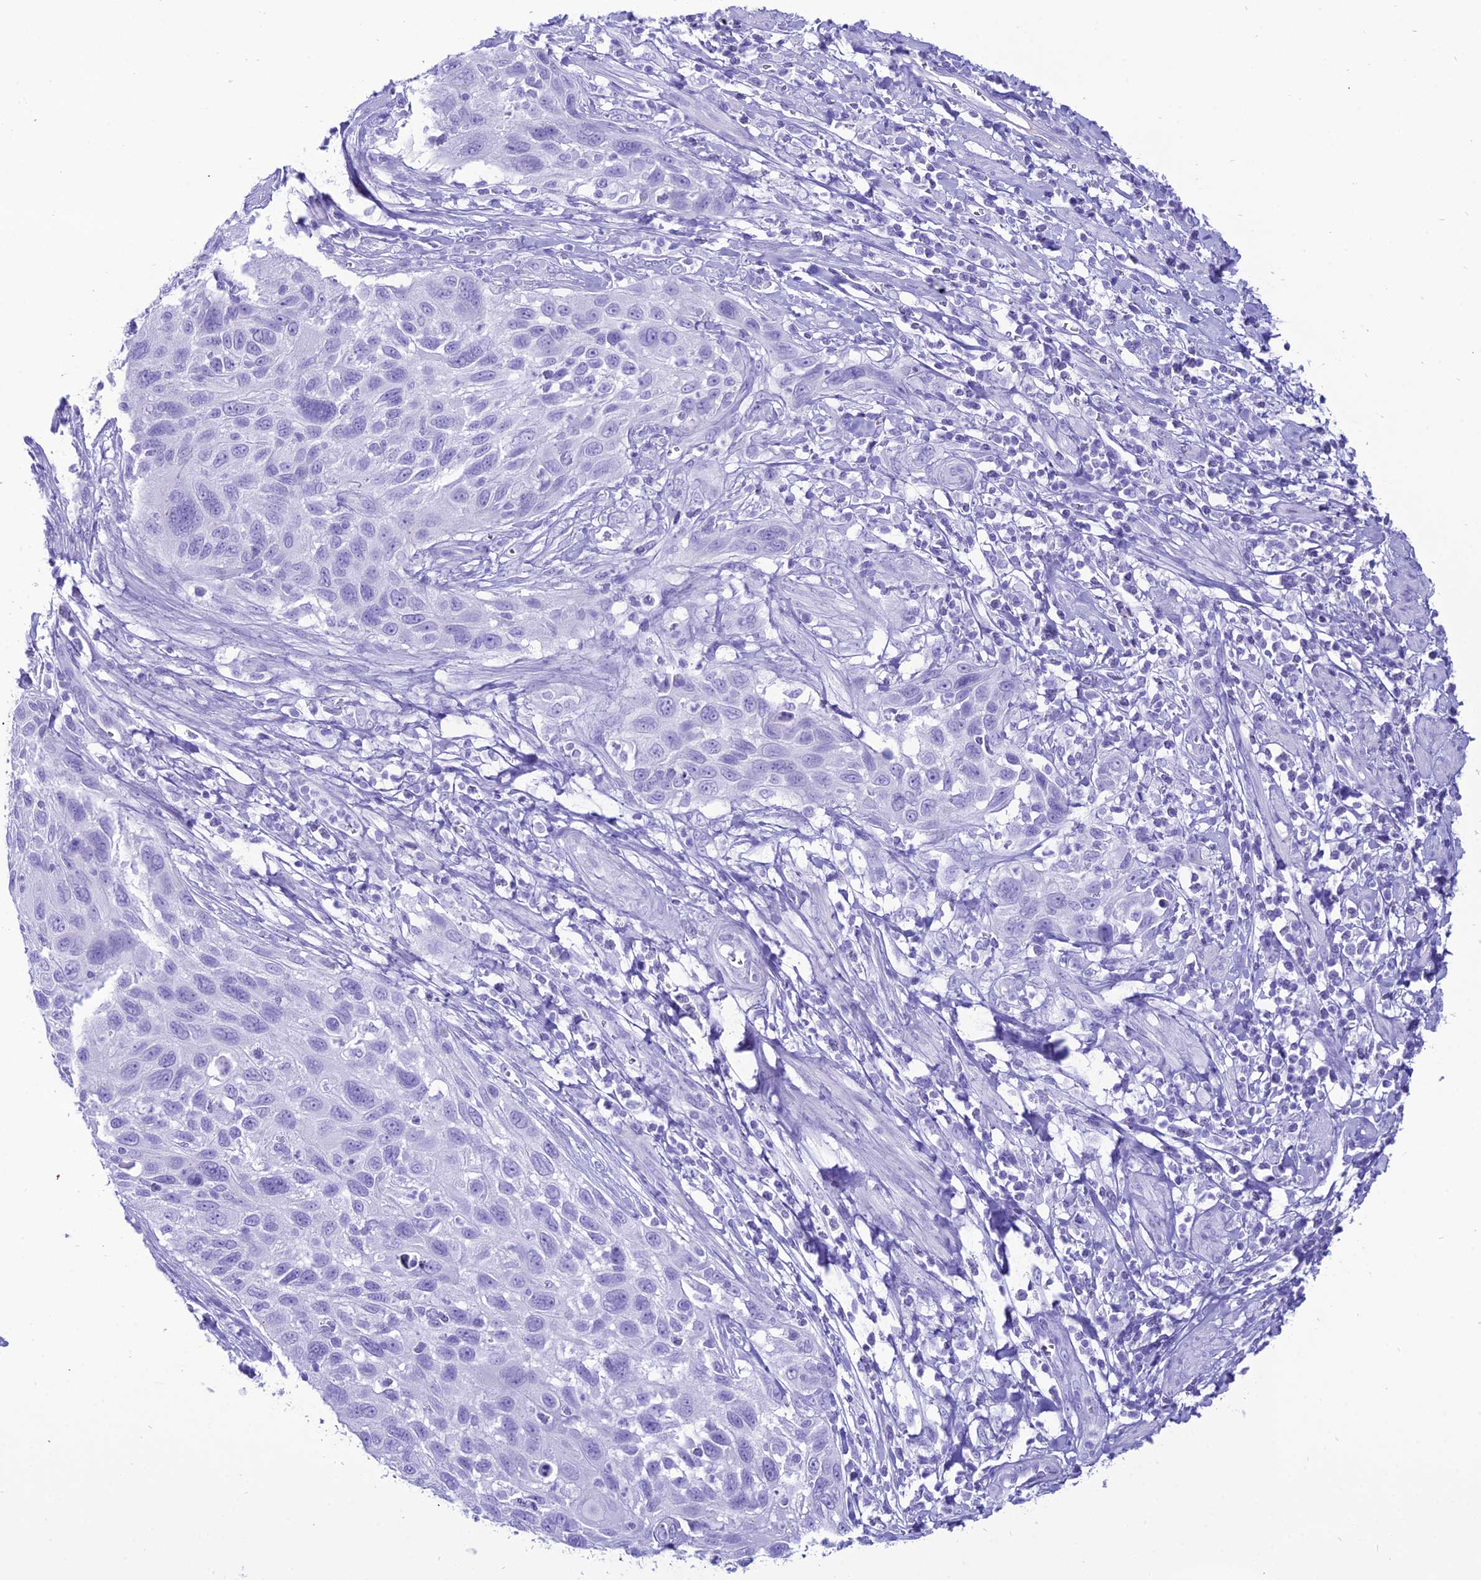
{"staining": {"intensity": "negative", "quantity": "none", "location": "none"}, "tissue": "cervical cancer", "cell_type": "Tumor cells", "image_type": "cancer", "snomed": [{"axis": "morphology", "description": "Squamous cell carcinoma, NOS"}, {"axis": "topography", "description": "Cervix"}], "caption": "Micrograph shows no significant protein expression in tumor cells of cervical cancer.", "gene": "PNMA5", "patient": {"sex": "female", "age": 70}}